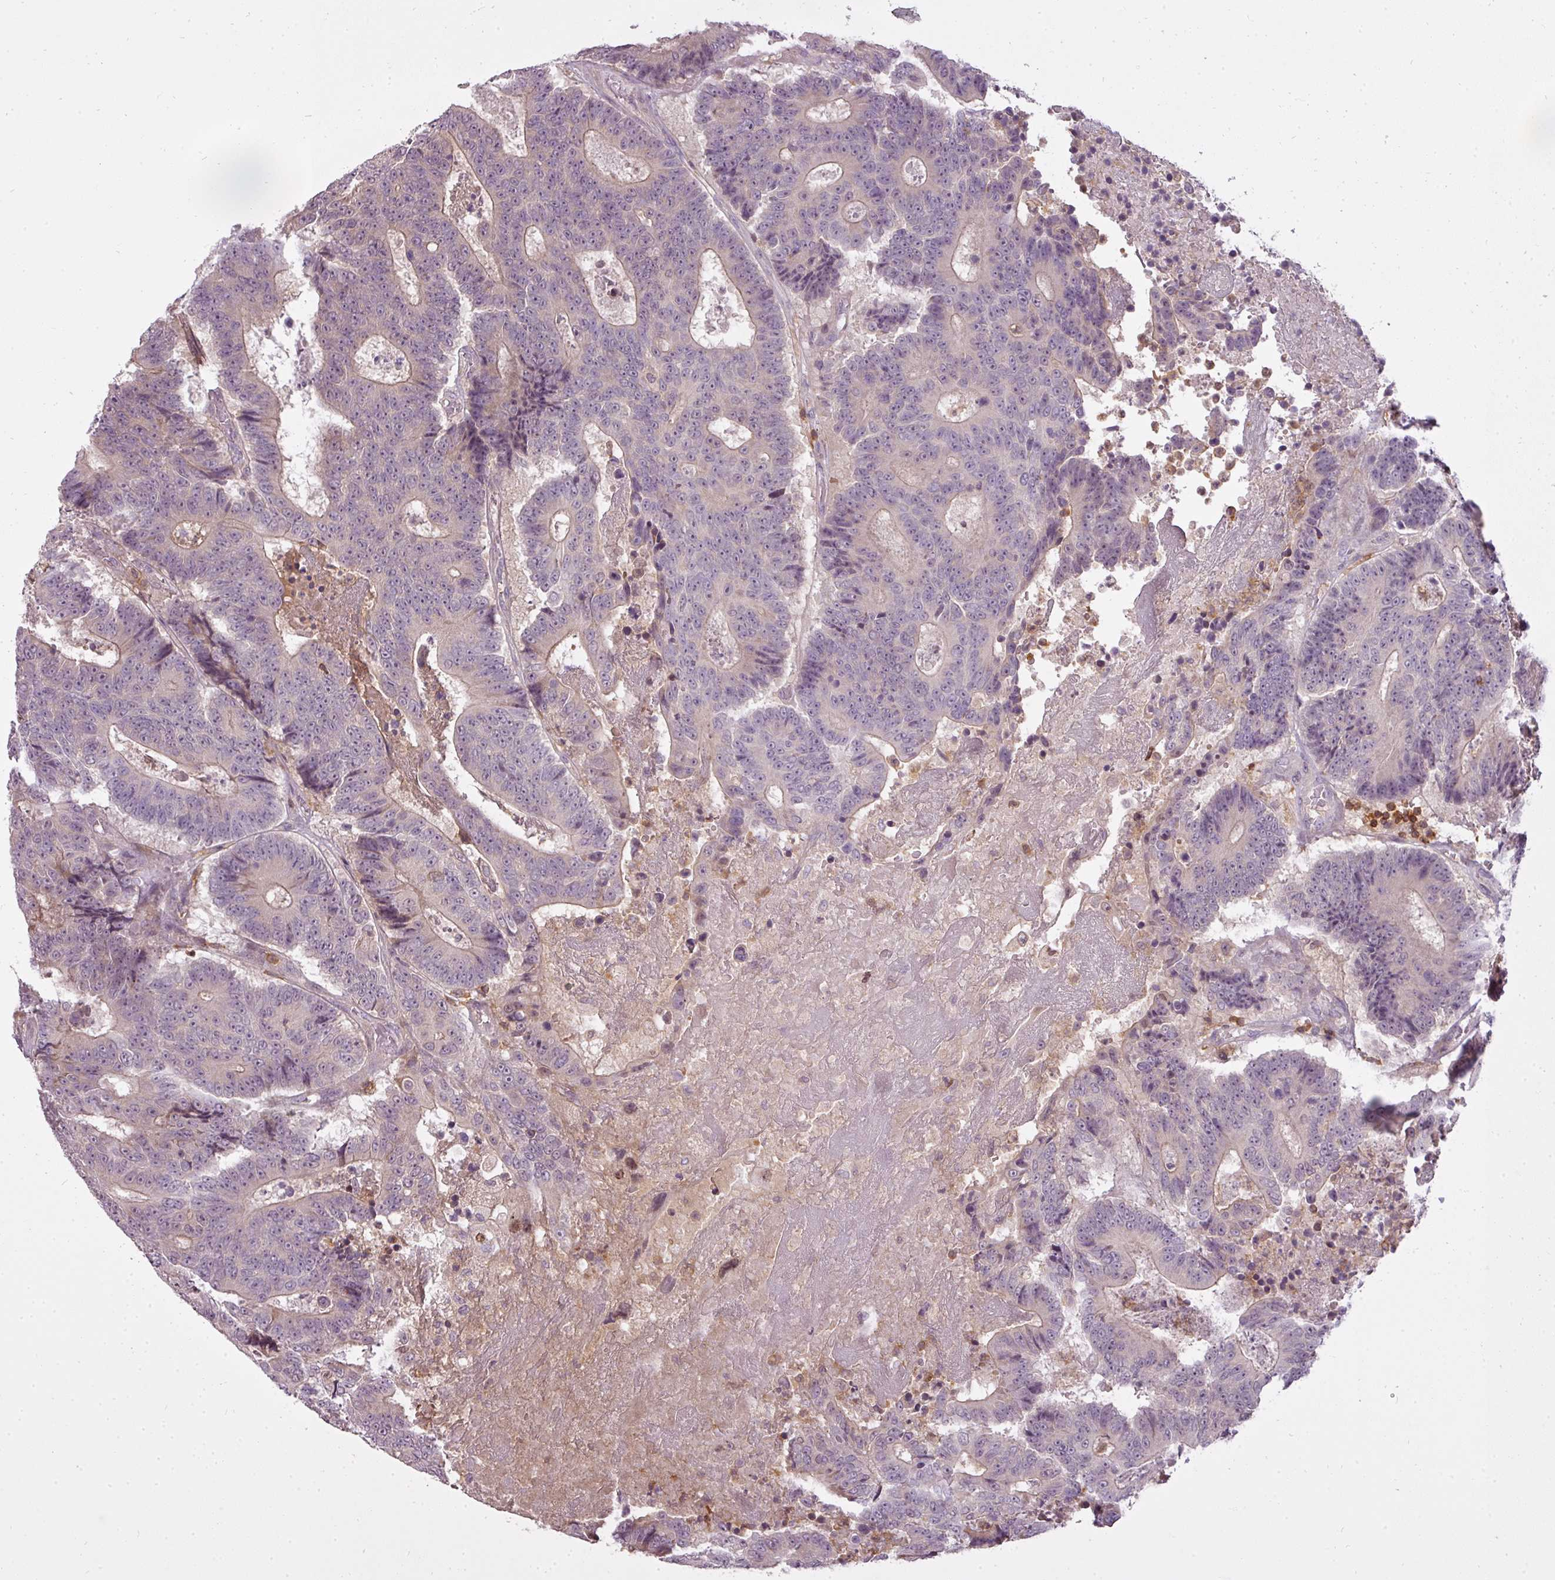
{"staining": {"intensity": "weak", "quantity": "<25%", "location": "cytoplasmic/membranous"}, "tissue": "colorectal cancer", "cell_type": "Tumor cells", "image_type": "cancer", "snomed": [{"axis": "morphology", "description": "Adenocarcinoma, NOS"}, {"axis": "topography", "description": "Colon"}], "caption": "A micrograph of colorectal cancer (adenocarcinoma) stained for a protein demonstrates no brown staining in tumor cells.", "gene": "STK4", "patient": {"sex": "male", "age": 83}}